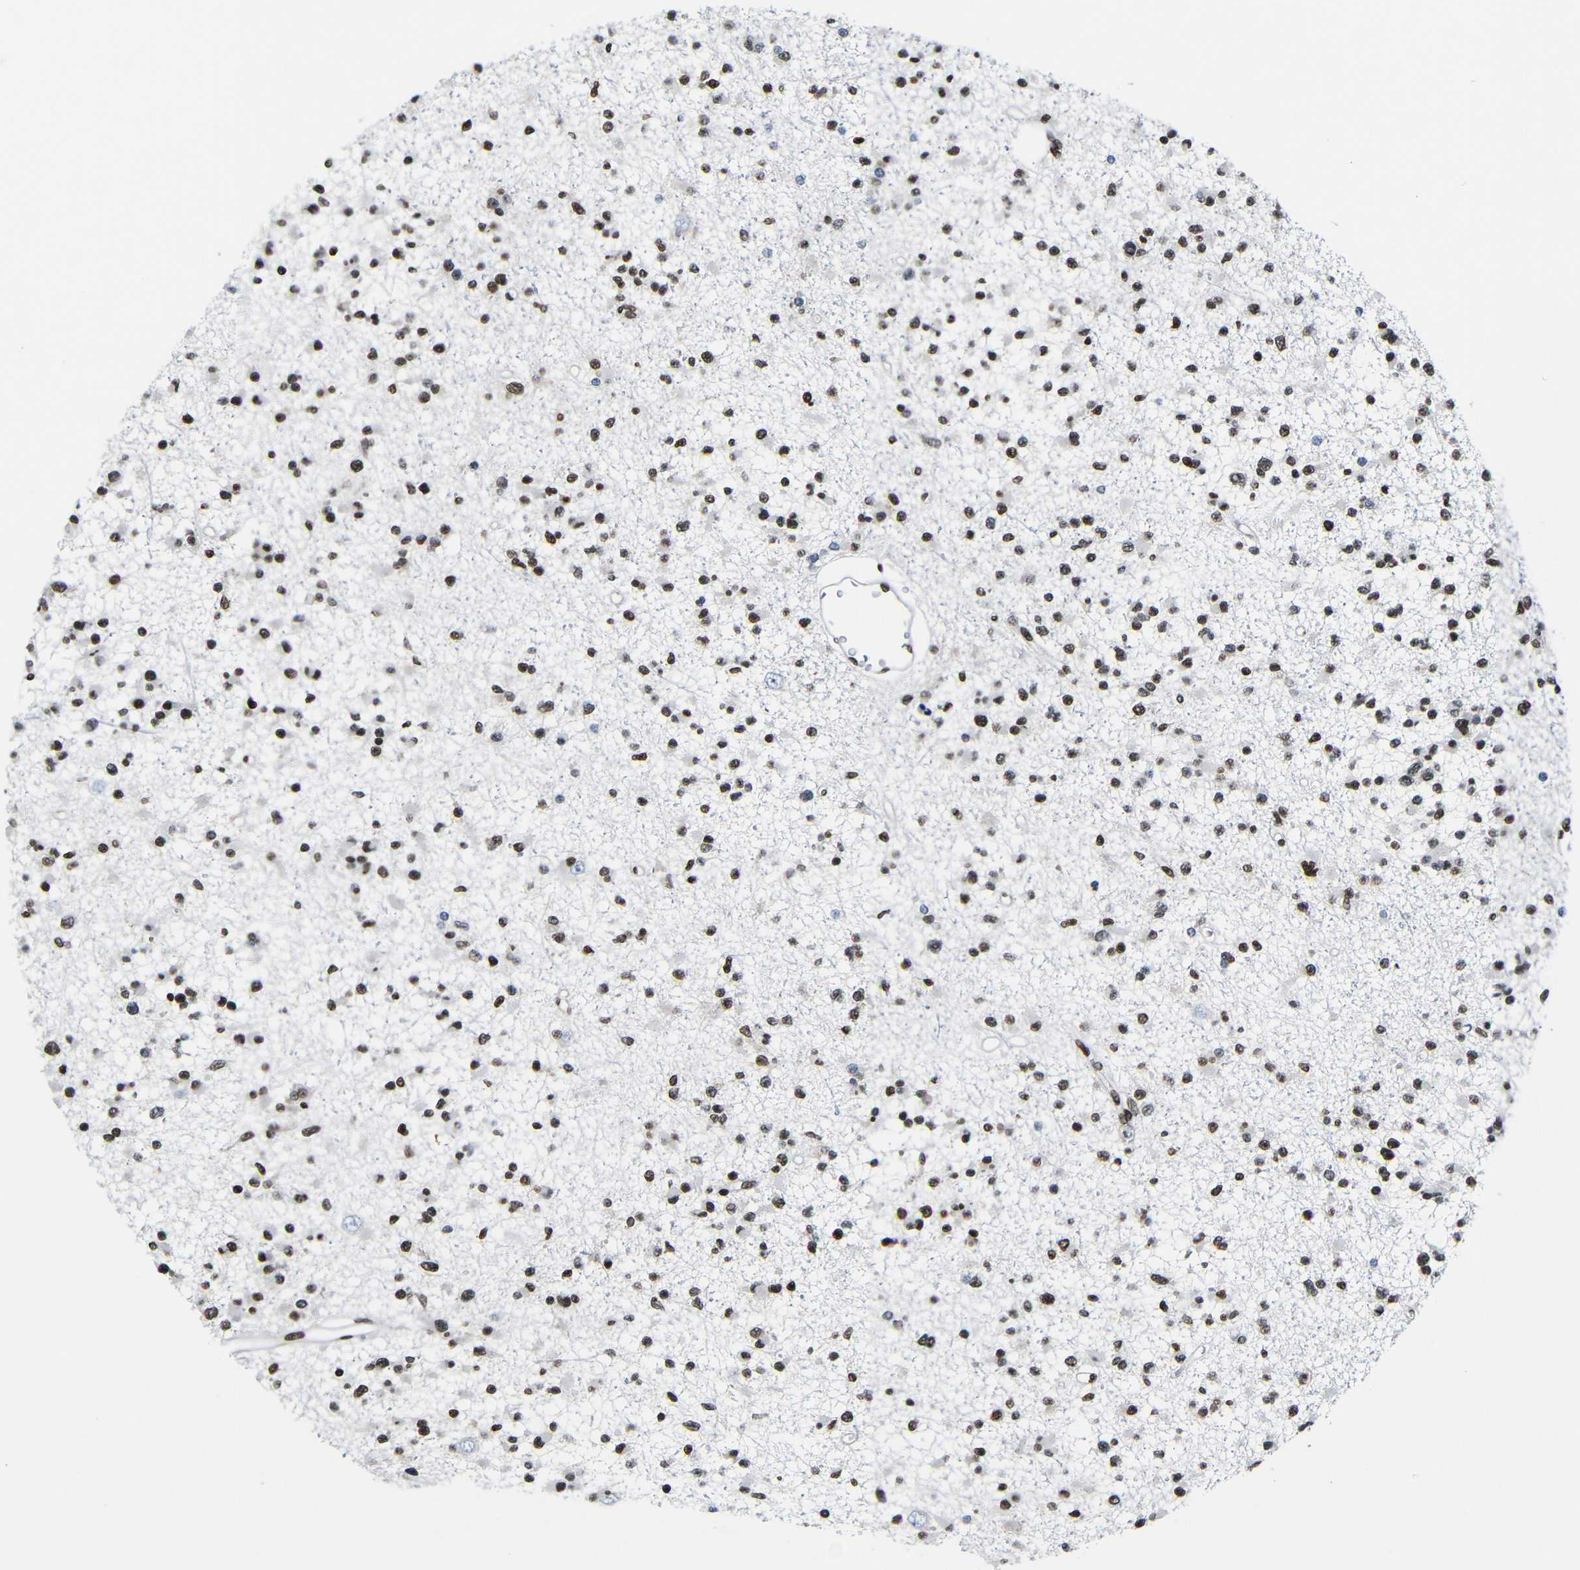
{"staining": {"intensity": "strong", "quantity": ">75%", "location": "nuclear"}, "tissue": "glioma", "cell_type": "Tumor cells", "image_type": "cancer", "snomed": [{"axis": "morphology", "description": "Glioma, malignant, Low grade"}, {"axis": "topography", "description": "Brain"}], "caption": "High-power microscopy captured an immunohistochemistry photomicrograph of malignant glioma (low-grade), revealing strong nuclear expression in approximately >75% of tumor cells.", "gene": "PTBP1", "patient": {"sex": "female", "age": 22}}